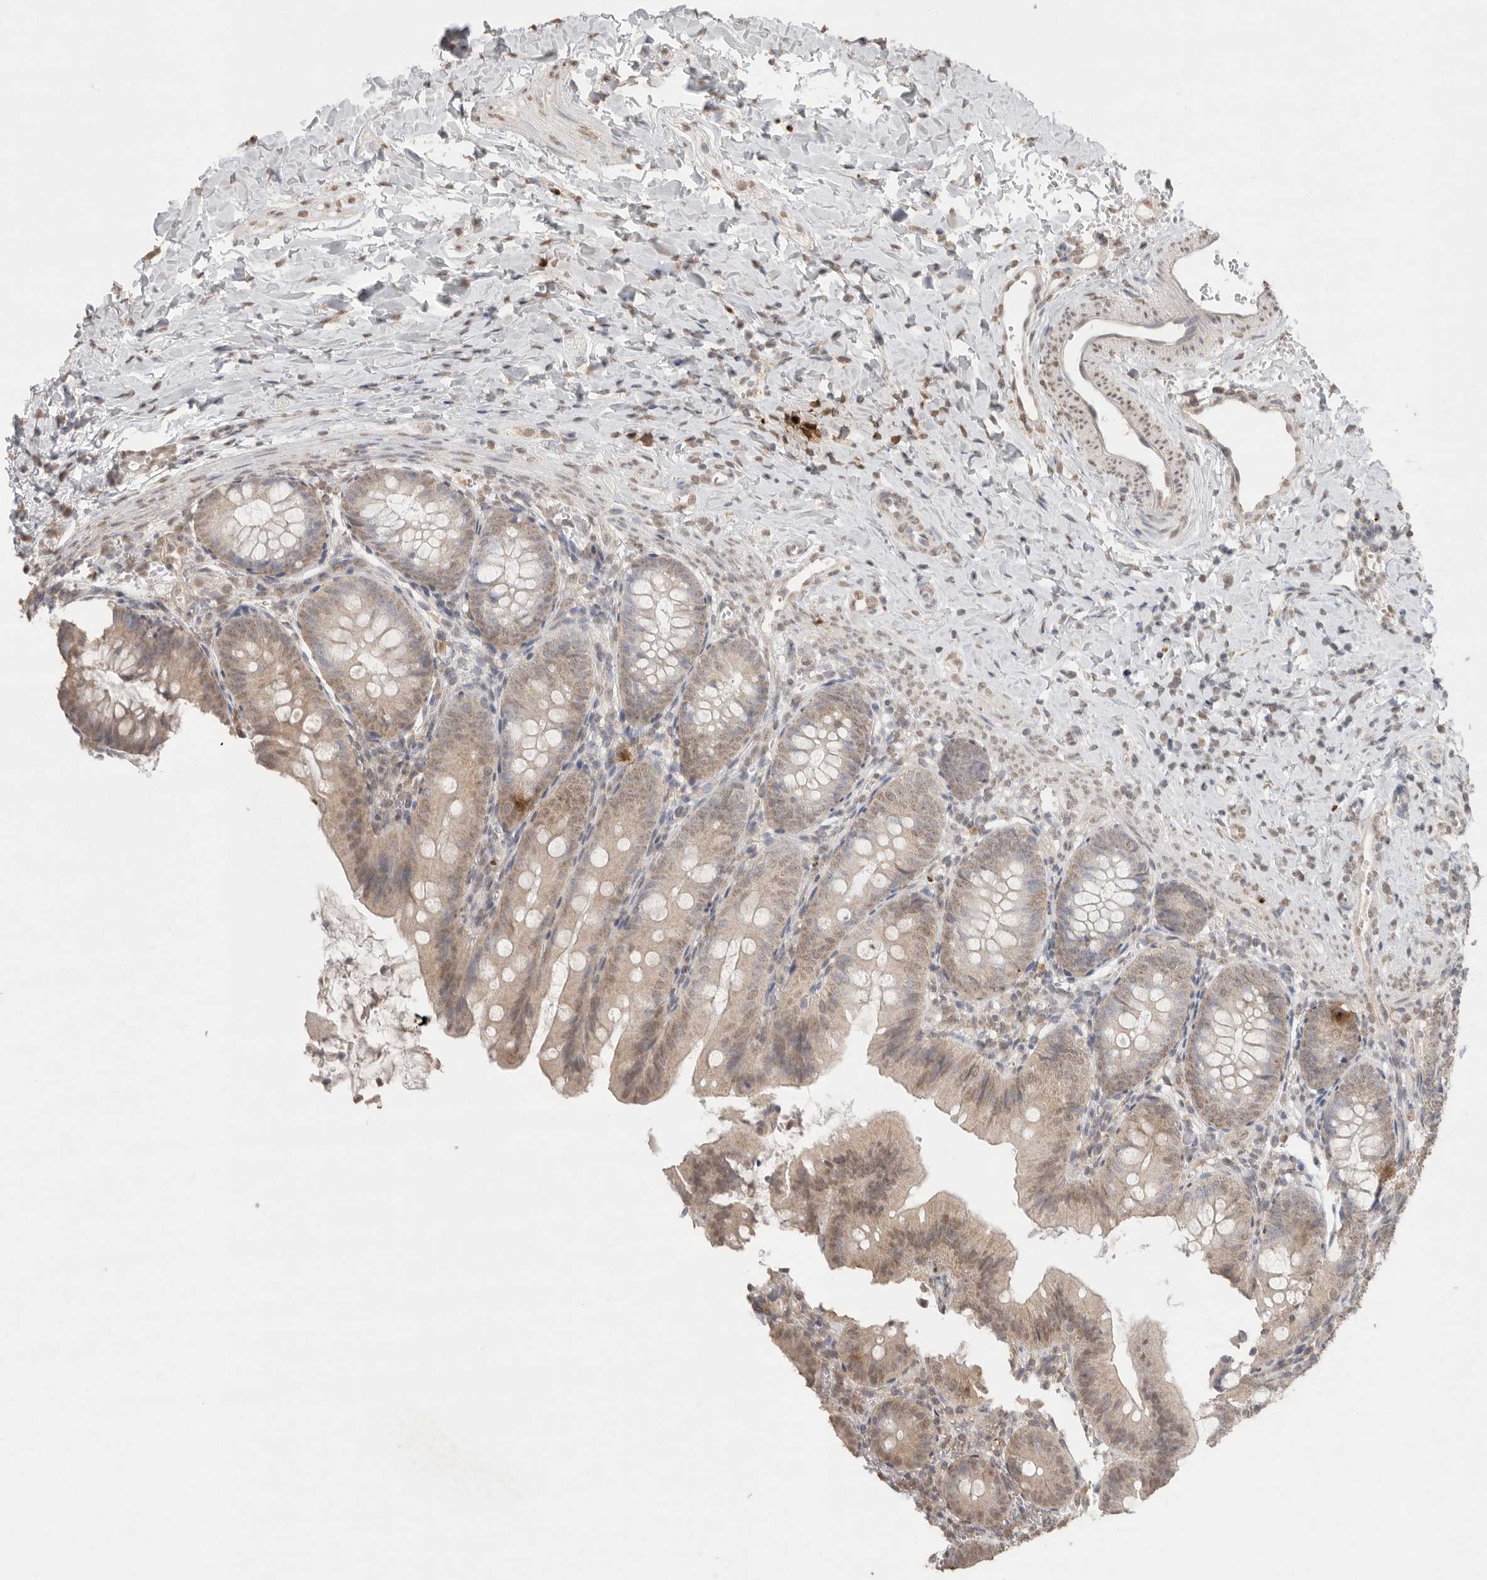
{"staining": {"intensity": "weak", "quantity": ">75%", "location": "cytoplasmic/membranous"}, "tissue": "appendix", "cell_type": "Glandular cells", "image_type": "normal", "snomed": [{"axis": "morphology", "description": "Normal tissue, NOS"}, {"axis": "topography", "description": "Appendix"}], "caption": "Immunohistochemical staining of normal appendix shows low levels of weak cytoplasmic/membranous positivity in approximately >75% of glandular cells. (DAB = brown stain, brightfield microscopy at high magnification).", "gene": "KLK5", "patient": {"sex": "male", "age": 1}}